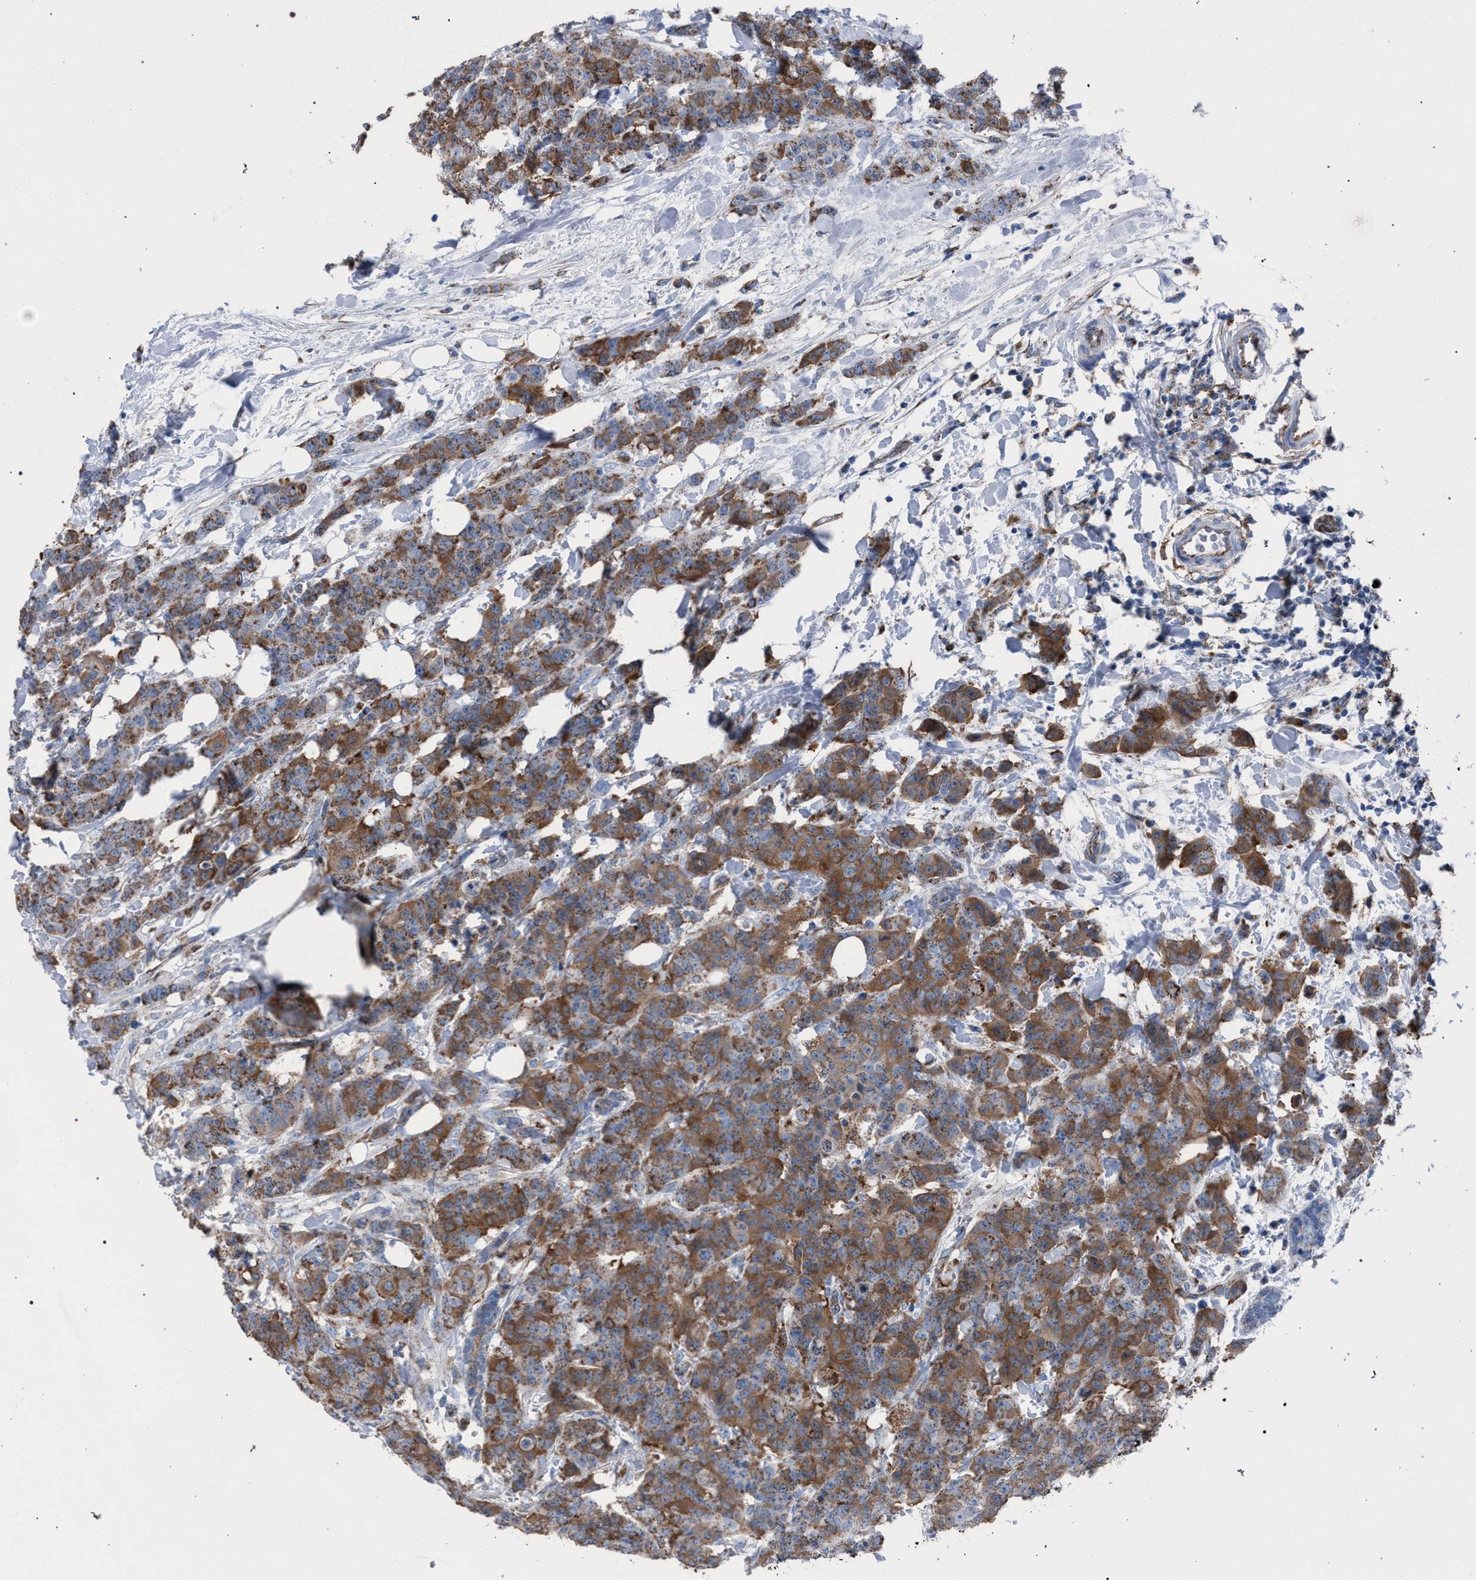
{"staining": {"intensity": "moderate", "quantity": ">75%", "location": "cytoplasmic/membranous"}, "tissue": "breast cancer", "cell_type": "Tumor cells", "image_type": "cancer", "snomed": [{"axis": "morphology", "description": "Normal tissue, NOS"}, {"axis": "morphology", "description": "Duct carcinoma"}, {"axis": "topography", "description": "Breast"}], "caption": "The photomicrograph exhibits staining of breast cancer (intraductal carcinoma), revealing moderate cytoplasmic/membranous protein positivity (brown color) within tumor cells.", "gene": "HSD17B4", "patient": {"sex": "female", "age": 40}}